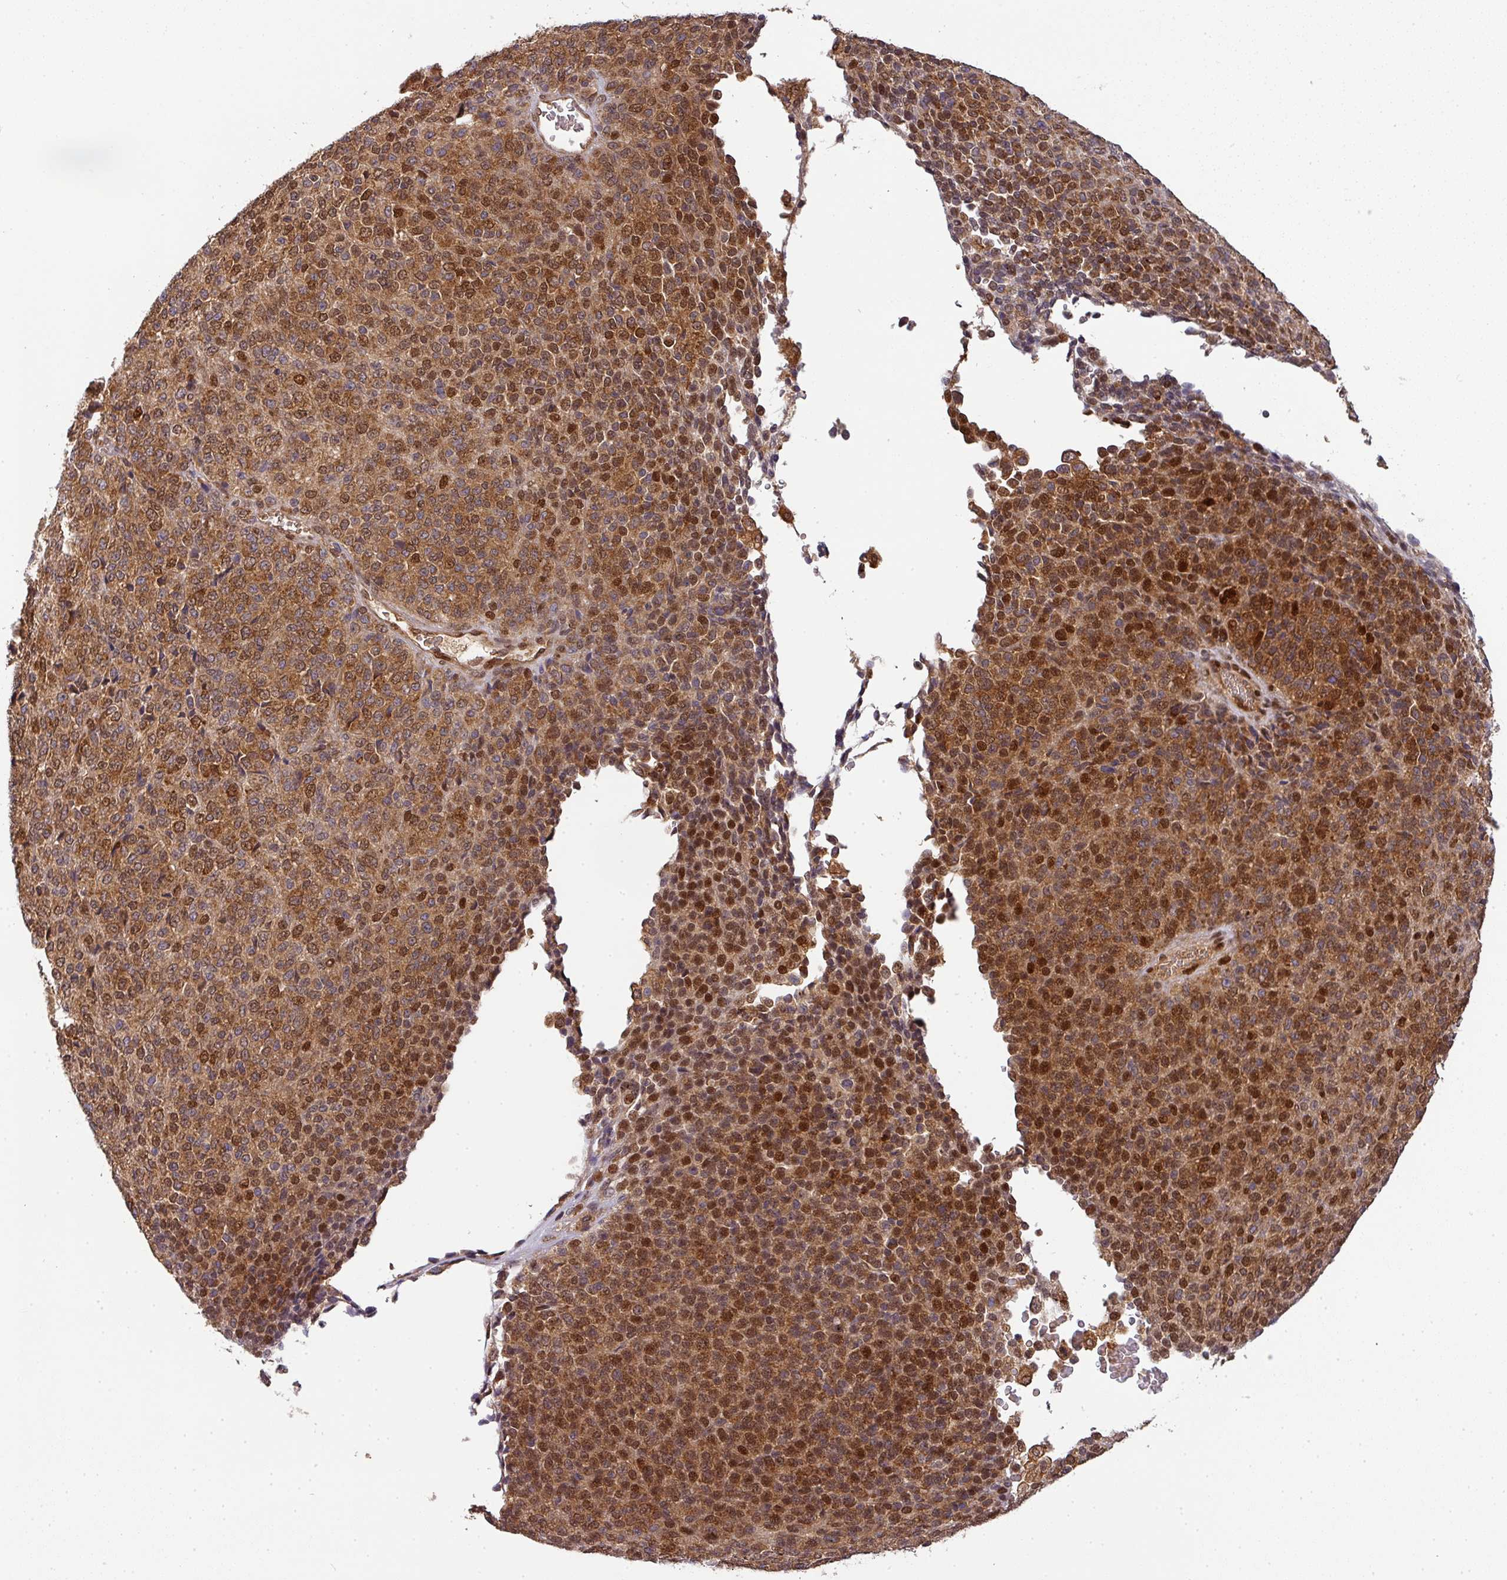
{"staining": {"intensity": "moderate", "quantity": ">75%", "location": "nuclear"}, "tissue": "melanoma", "cell_type": "Tumor cells", "image_type": "cancer", "snomed": [{"axis": "morphology", "description": "Malignant melanoma, Metastatic site"}, {"axis": "topography", "description": "Brain"}], "caption": "Immunohistochemistry (DAB (3,3'-diaminobenzidine)) staining of human melanoma shows moderate nuclear protein expression in approximately >75% of tumor cells.", "gene": "MALSU1", "patient": {"sex": "female", "age": 56}}